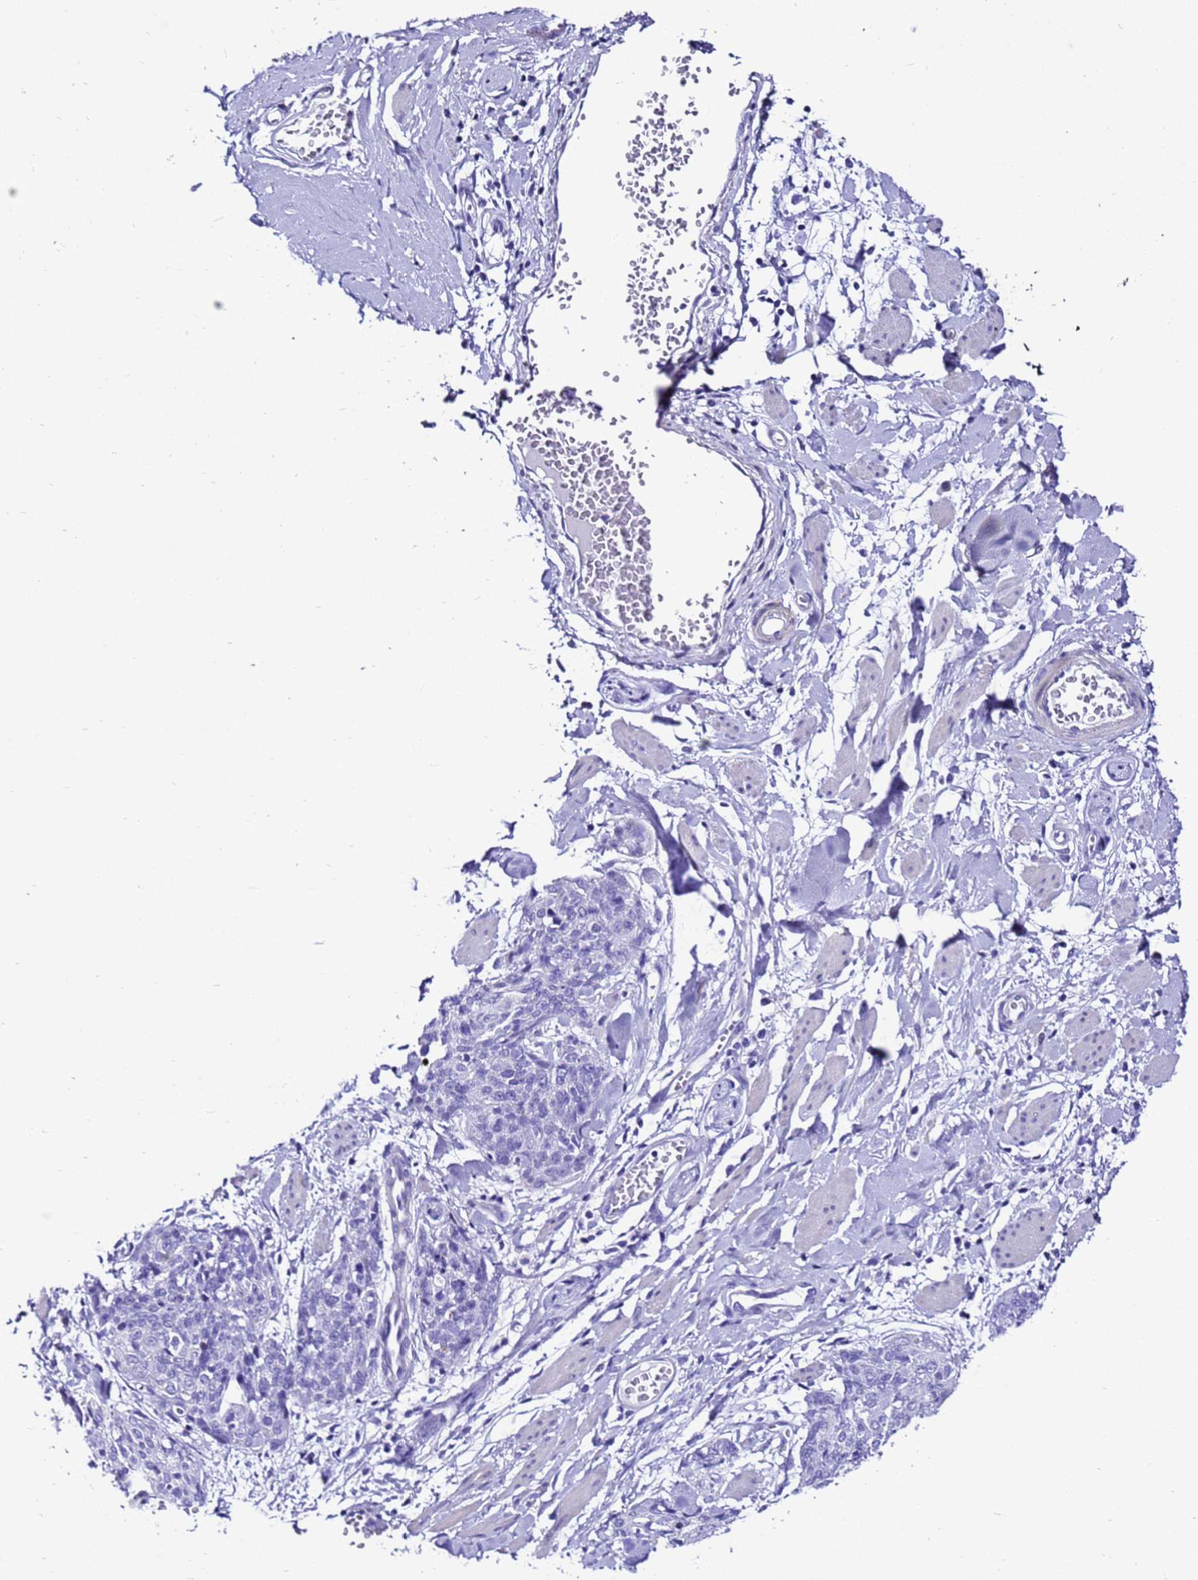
{"staining": {"intensity": "negative", "quantity": "none", "location": "none"}, "tissue": "skin cancer", "cell_type": "Tumor cells", "image_type": "cancer", "snomed": [{"axis": "morphology", "description": "Squamous cell carcinoma, NOS"}, {"axis": "topography", "description": "Skin"}, {"axis": "topography", "description": "Vulva"}], "caption": "An immunohistochemistry (IHC) micrograph of skin squamous cell carcinoma is shown. There is no staining in tumor cells of skin squamous cell carcinoma. (Brightfield microscopy of DAB (3,3'-diaminobenzidine) immunohistochemistry (IHC) at high magnification).", "gene": "ZNF417", "patient": {"sex": "female", "age": 85}}